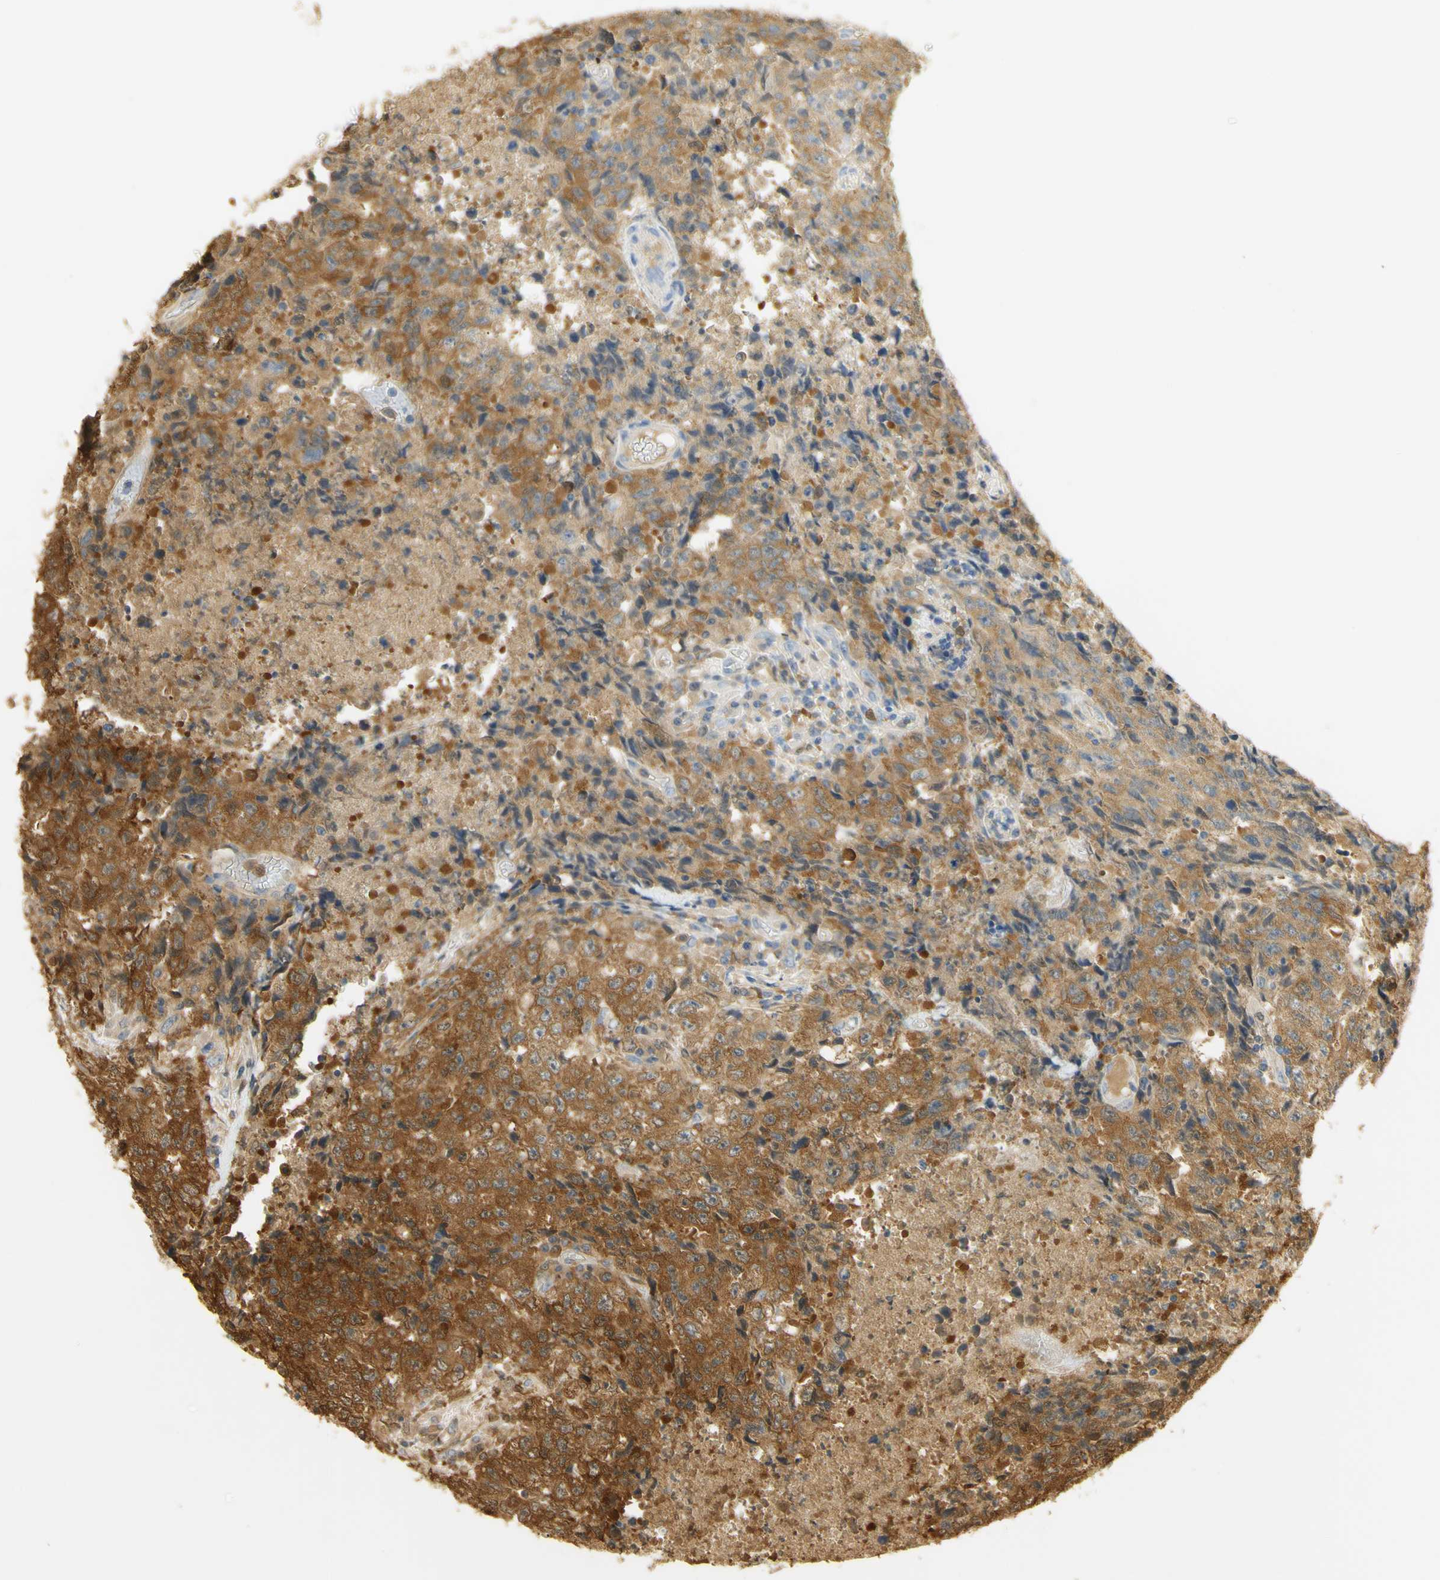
{"staining": {"intensity": "strong", "quantity": ">75%", "location": "cytoplasmic/membranous"}, "tissue": "testis cancer", "cell_type": "Tumor cells", "image_type": "cancer", "snomed": [{"axis": "morphology", "description": "Necrosis, NOS"}, {"axis": "morphology", "description": "Carcinoma, Embryonal, NOS"}, {"axis": "topography", "description": "Testis"}], "caption": "Embryonal carcinoma (testis) tissue displays strong cytoplasmic/membranous expression in approximately >75% of tumor cells, visualized by immunohistochemistry.", "gene": "PAK1", "patient": {"sex": "male", "age": 19}}